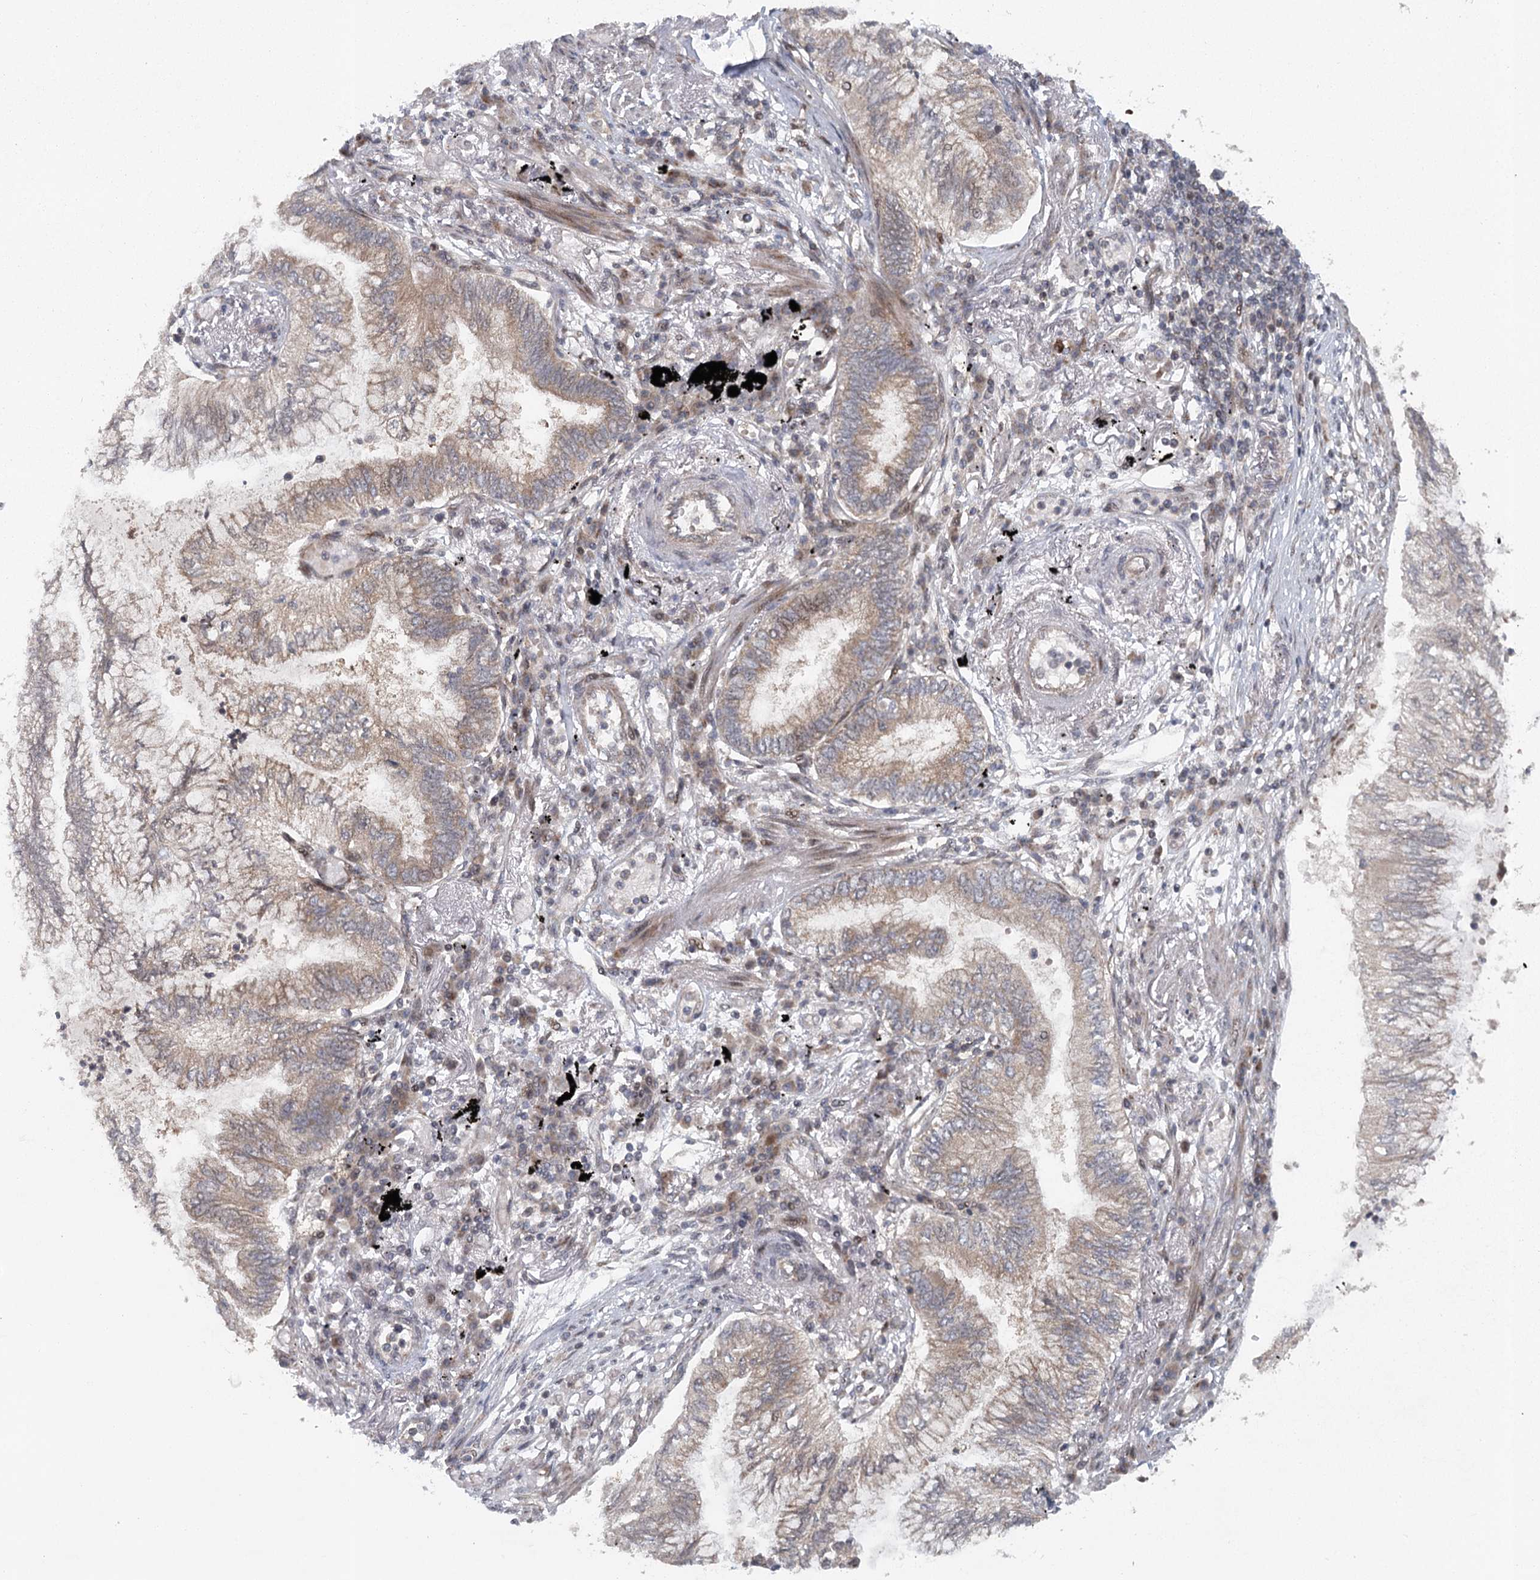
{"staining": {"intensity": "weak", "quantity": "<25%", "location": "cytoplasmic/membranous"}, "tissue": "lung cancer", "cell_type": "Tumor cells", "image_type": "cancer", "snomed": [{"axis": "morphology", "description": "Normal tissue, NOS"}, {"axis": "morphology", "description": "Adenocarcinoma, NOS"}, {"axis": "topography", "description": "Bronchus"}, {"axis": "topography", "description": "Lung"}], "caption": "The IHC micrograph has no significant expression in tumor cells of lung cancer (adenocarcinoma) tissue. (DAB immunohistochemistry with hematoxylin counter stain).", "gene": "IFT46", "patient": {"sex": "female", "age": 70}}